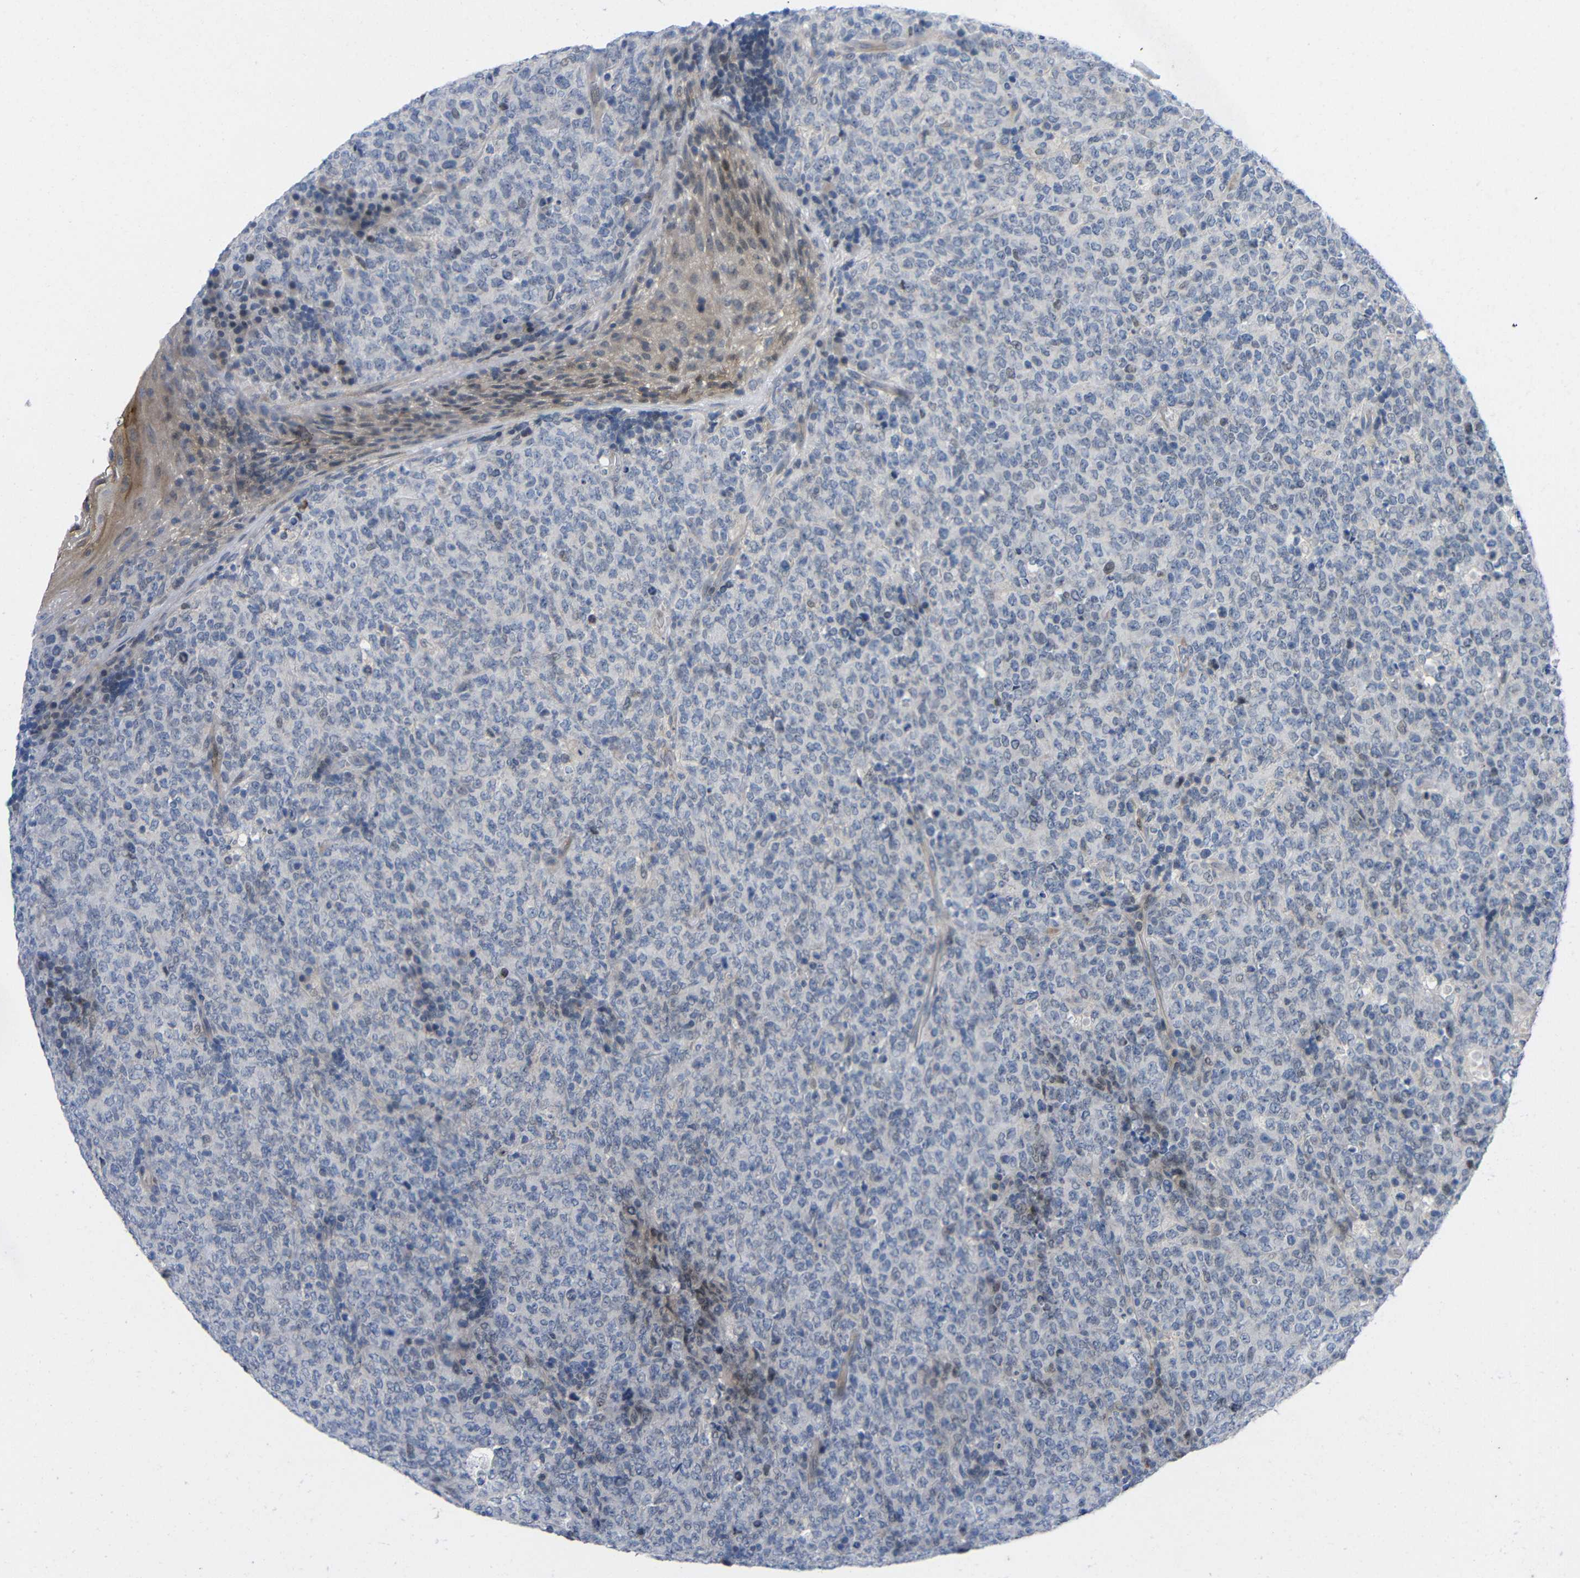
{"staining": {"intensity": "weak", "quantity": "<25%", "location": "nuclear"}, "tissue": "lymphoma", "cell_type": "Tumor cells", "image_type": "cancer", "snomed": [{"axis": "morphology", "description": "Malignant lymphoma, non-Hodgkin's type, High grade"}, {"axis": "topography", "description": "Tonsil"}], "caption": "There is no significant staining in tumor cells of lymphoma.", "gene": "CMTM1", "patient": {"sex": "female", "age": 36}}